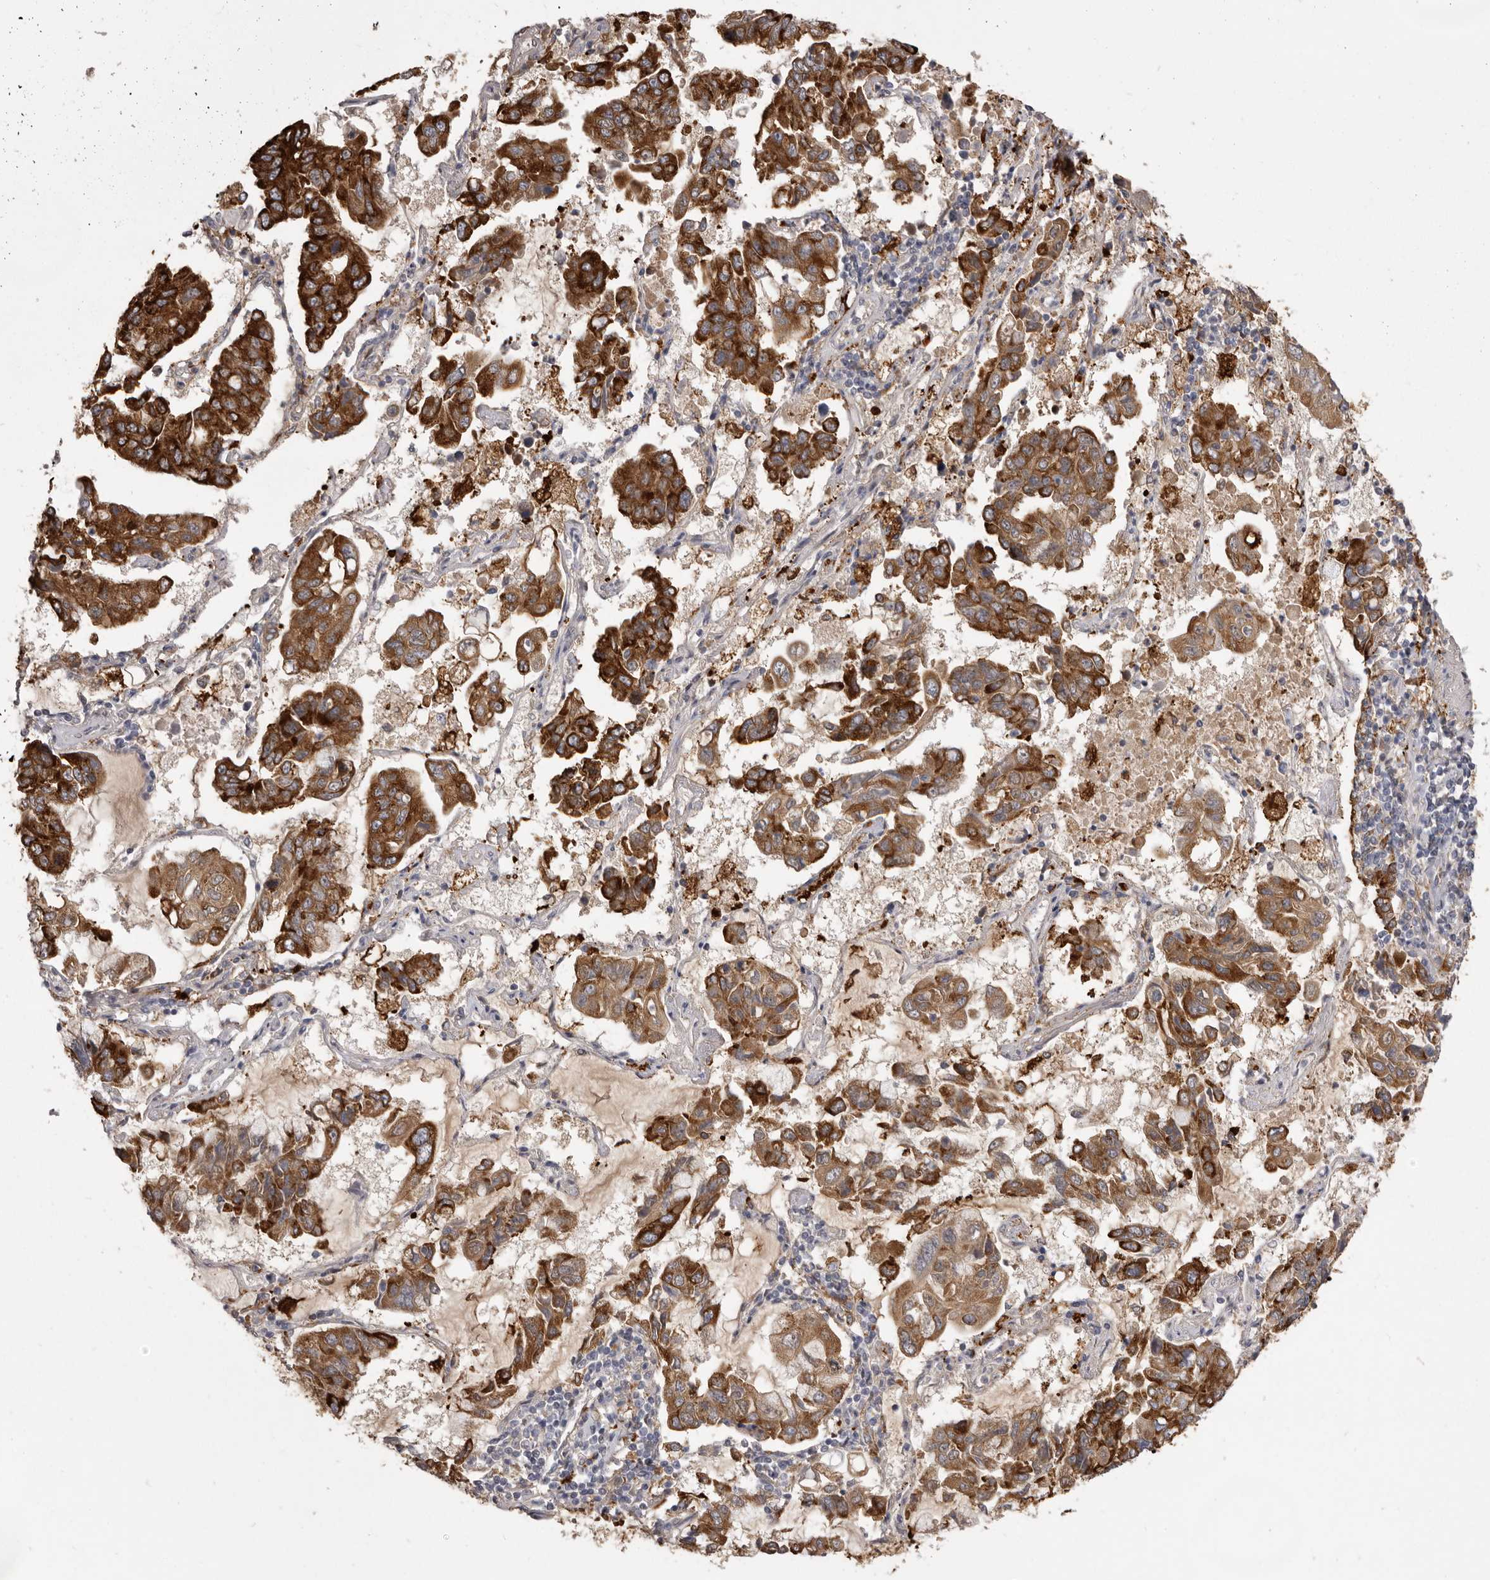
{"staining": {"intensity": "strong", "quantity": ">75%", "location": "cytoplasmic/membranous"}, "tissue": "lung cancer", "cell_type": "Tumor cells", "image_type": "cancer", "snomed": [{"axis": "morphology", "description": "Adenocarcinoma, NOS"}, {"axis": "topography", "description": "Lung"}], "caption": "Lung cancer was stained to show a protein in brown. There is high levels of strong cytoplasmic/membranous staining in approximately >75% of tumor cells.", "gene": "VPS45", "patient": {"sex": "male", "age": 64}}